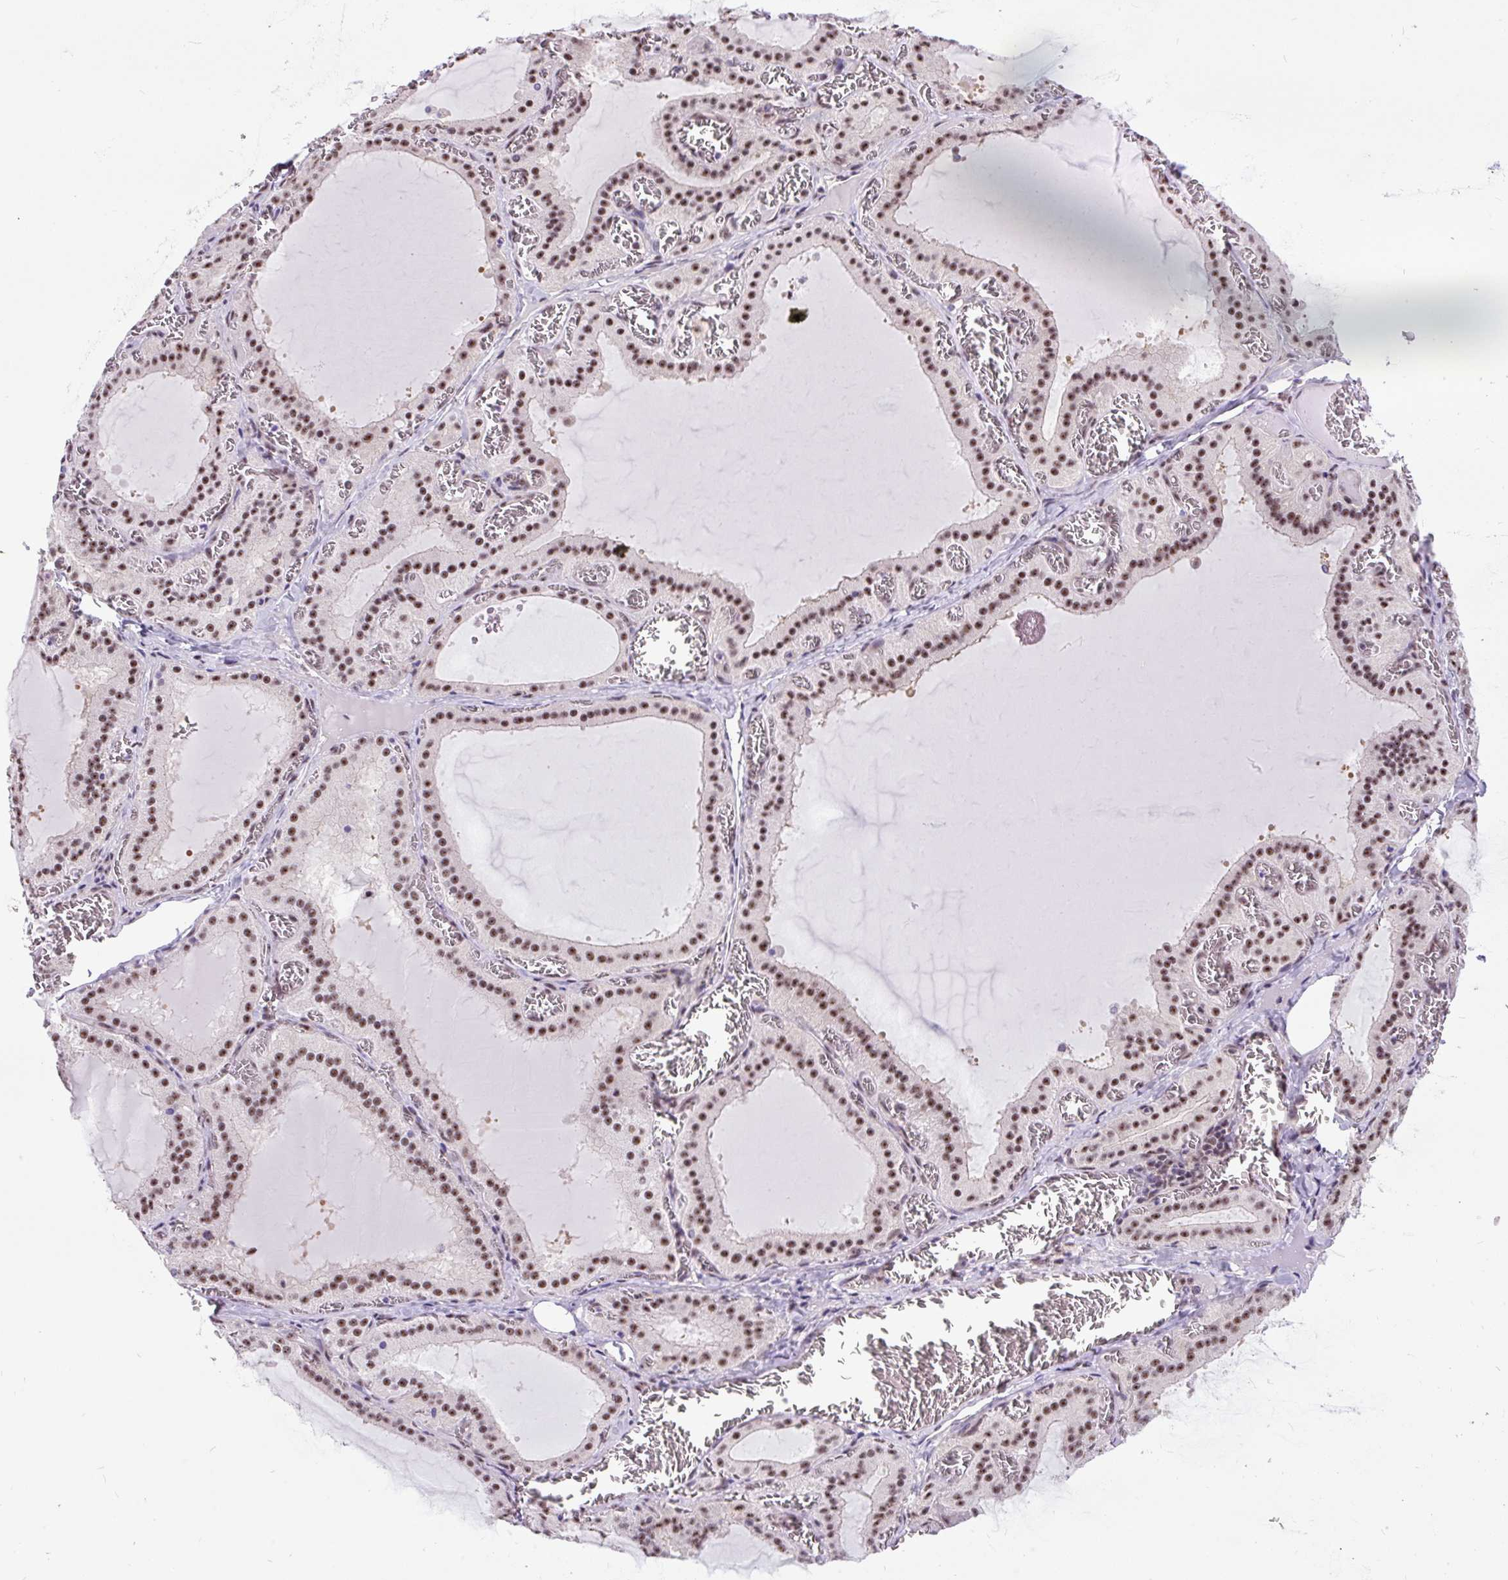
{"staining": {"intensity": "moderate", "quantity": ">75%", "location": "nuclear"}, "tissue": "thyroid gland", "cell_type": "Glandular cells", "image_type": "normal", "snomed": [{"axis": "morphology", "description": "Normal tissue, NOS"}, {"axis": "topography", "description": "Thyroid gland"}], "caption": "This is a histology image of immunohistochemistry staining of unremarkable thyroid gland, which shows moderate staining in the nuclear of glandular cells.", "gene": "SMC5", "patient": {"sex": "female", "age": 30}}